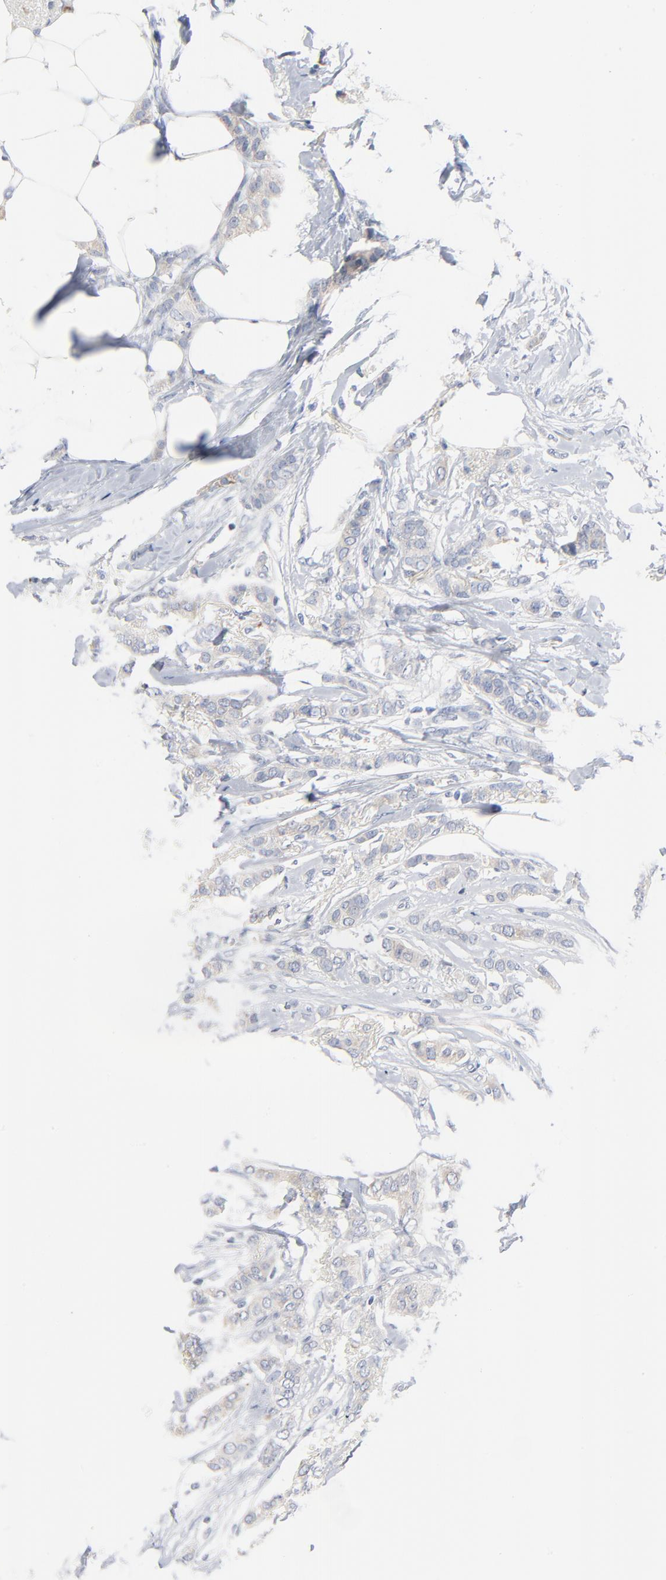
{"staining": {"intensity": "negative", "quantity": "none", "location": "none"}, "tissue": "breast cancer", "cell_type": "Tumor cells", "image_type": "cancer", "snomed": [{"axis": "morphology", "description": "Lobular carcinoma"}, {"axis": "topography", "description": "Breast"}], "caption": "This is an immunohistochemistry (IHC) image of human breast cancer (lobular carcinoma). There is no positivity in tumor cells.", "gene": "GZMB", "patient": {"sex": "female", "age": 55}}